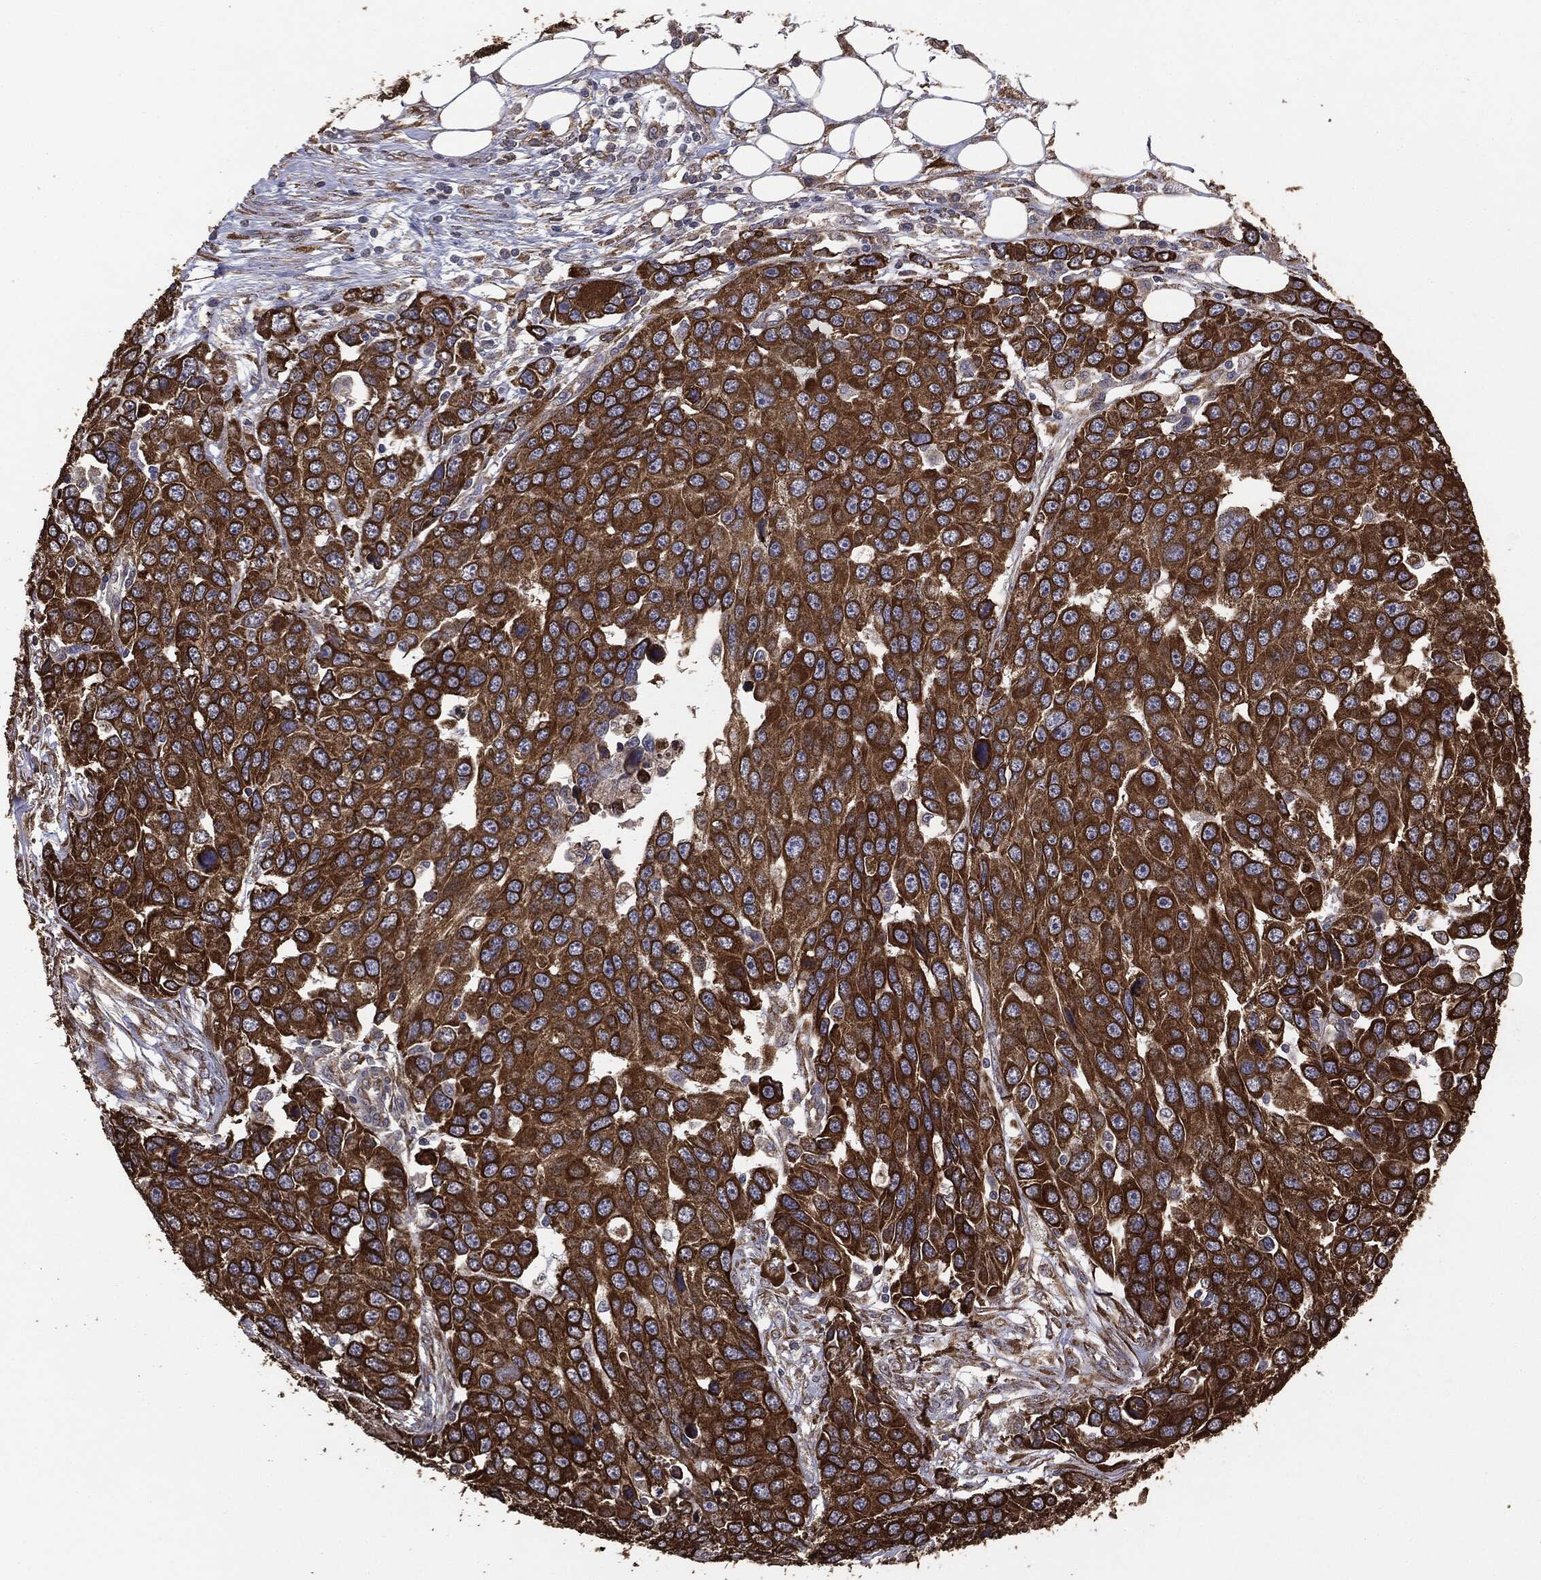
{"staining": {"intensity": "strong", "quantity": ">75%", "location": "cytoplasmic/membranous"}, "tissue": "ovarian cancer", "cell_type": "Tumor cells", "image_type": "cancer", "snomed": [{"axis": "morphology", "description": "Cystadenocarcinoma, serous, NOS"}, {"axis": "topography", "description": "Ovary"}], "caption": "This is an image of immunohistochemistry (IHC) staining of serous cystadenocarcinoma (ovarian), which shows strong staining in the cytoplasmic/membranous of tumor cells.", "gene": "MTOR", "patient": {"sex": "female", "age": 76}}